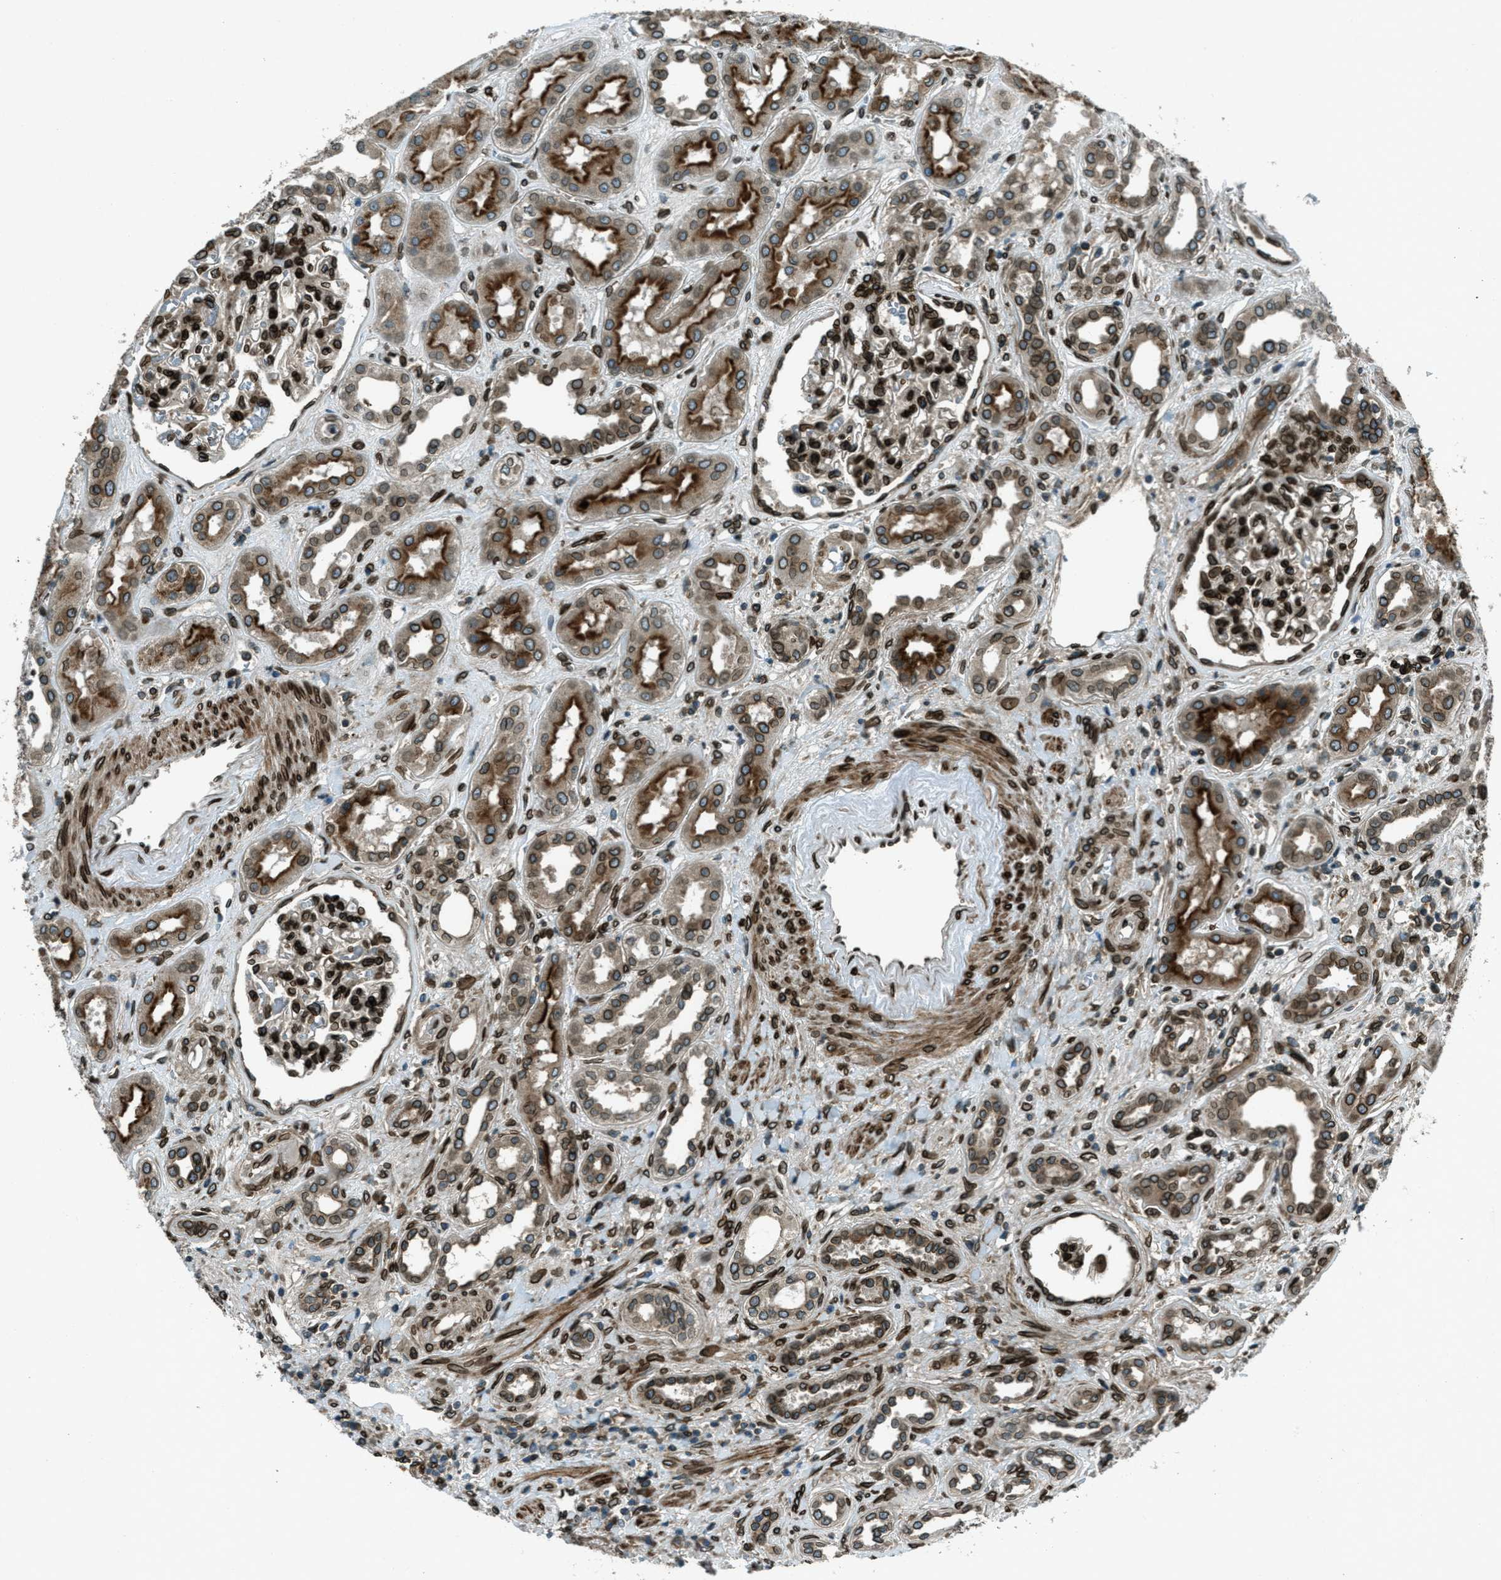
{"staining": {"intensity": "strong", "quantity": ">75%", "location": "cytoplasmic/membranous,nuclear"}, "tissue": "kidney", "cell_type": "Cells in glomeruli", "image_type": "normal", "snomed": [{"axis": "morphology", "description": "Normal tissue, NOS"}, {"axis": "topography", "description": "Kidney"}], "caption": "Human kidney stained for a protein (brown) displays strong cytoplasmic/membranous,nuclear positive positivity in approximately >75% of cells in glomeruli.", "gene": "LEMD2", "patient": {"sex": "male", "age": 59}}